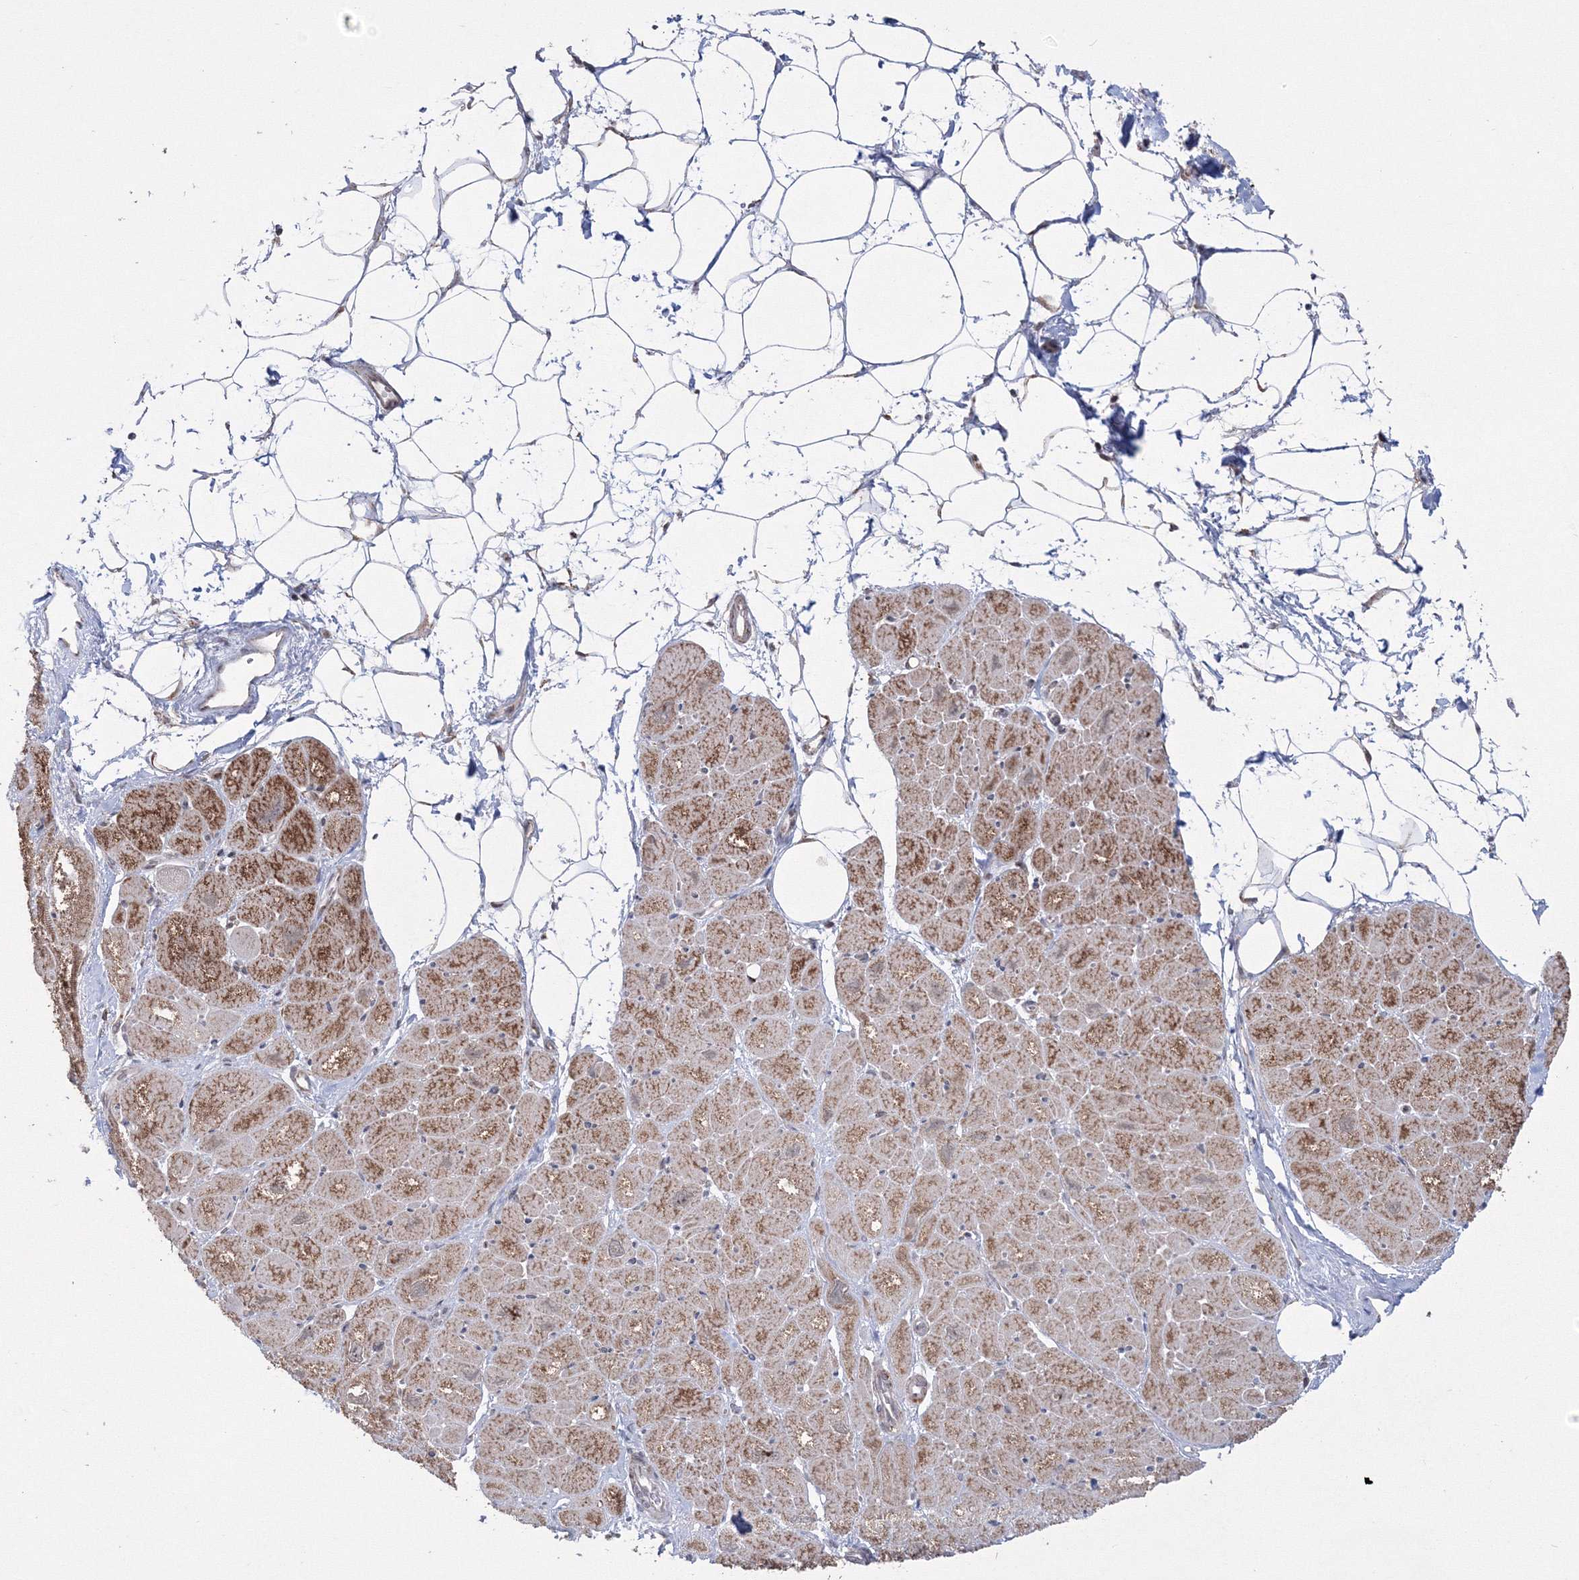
{"staining": {"intensity": "moderate", "quantity": ">75%", "location": "cytoplasmic/membranous"}, "tissue": "heart muscle", "cell_type": "Cardiomyocytes", "image_type": "normal", "snomed": [{"axis": "morphology", "description": "Normal tissue, NOS"}, {"axis": "topography", "description": "Heart"}], "caption": "Protein staining demonstrates moderate cytoplasmic/membranous staining in approximately >75% of cardiomyocytes in unremarkable heart muscle. Nuclei are stained in blue.", "gene": "GRSF1", "patient": {"sex": "male", "age": 50}}